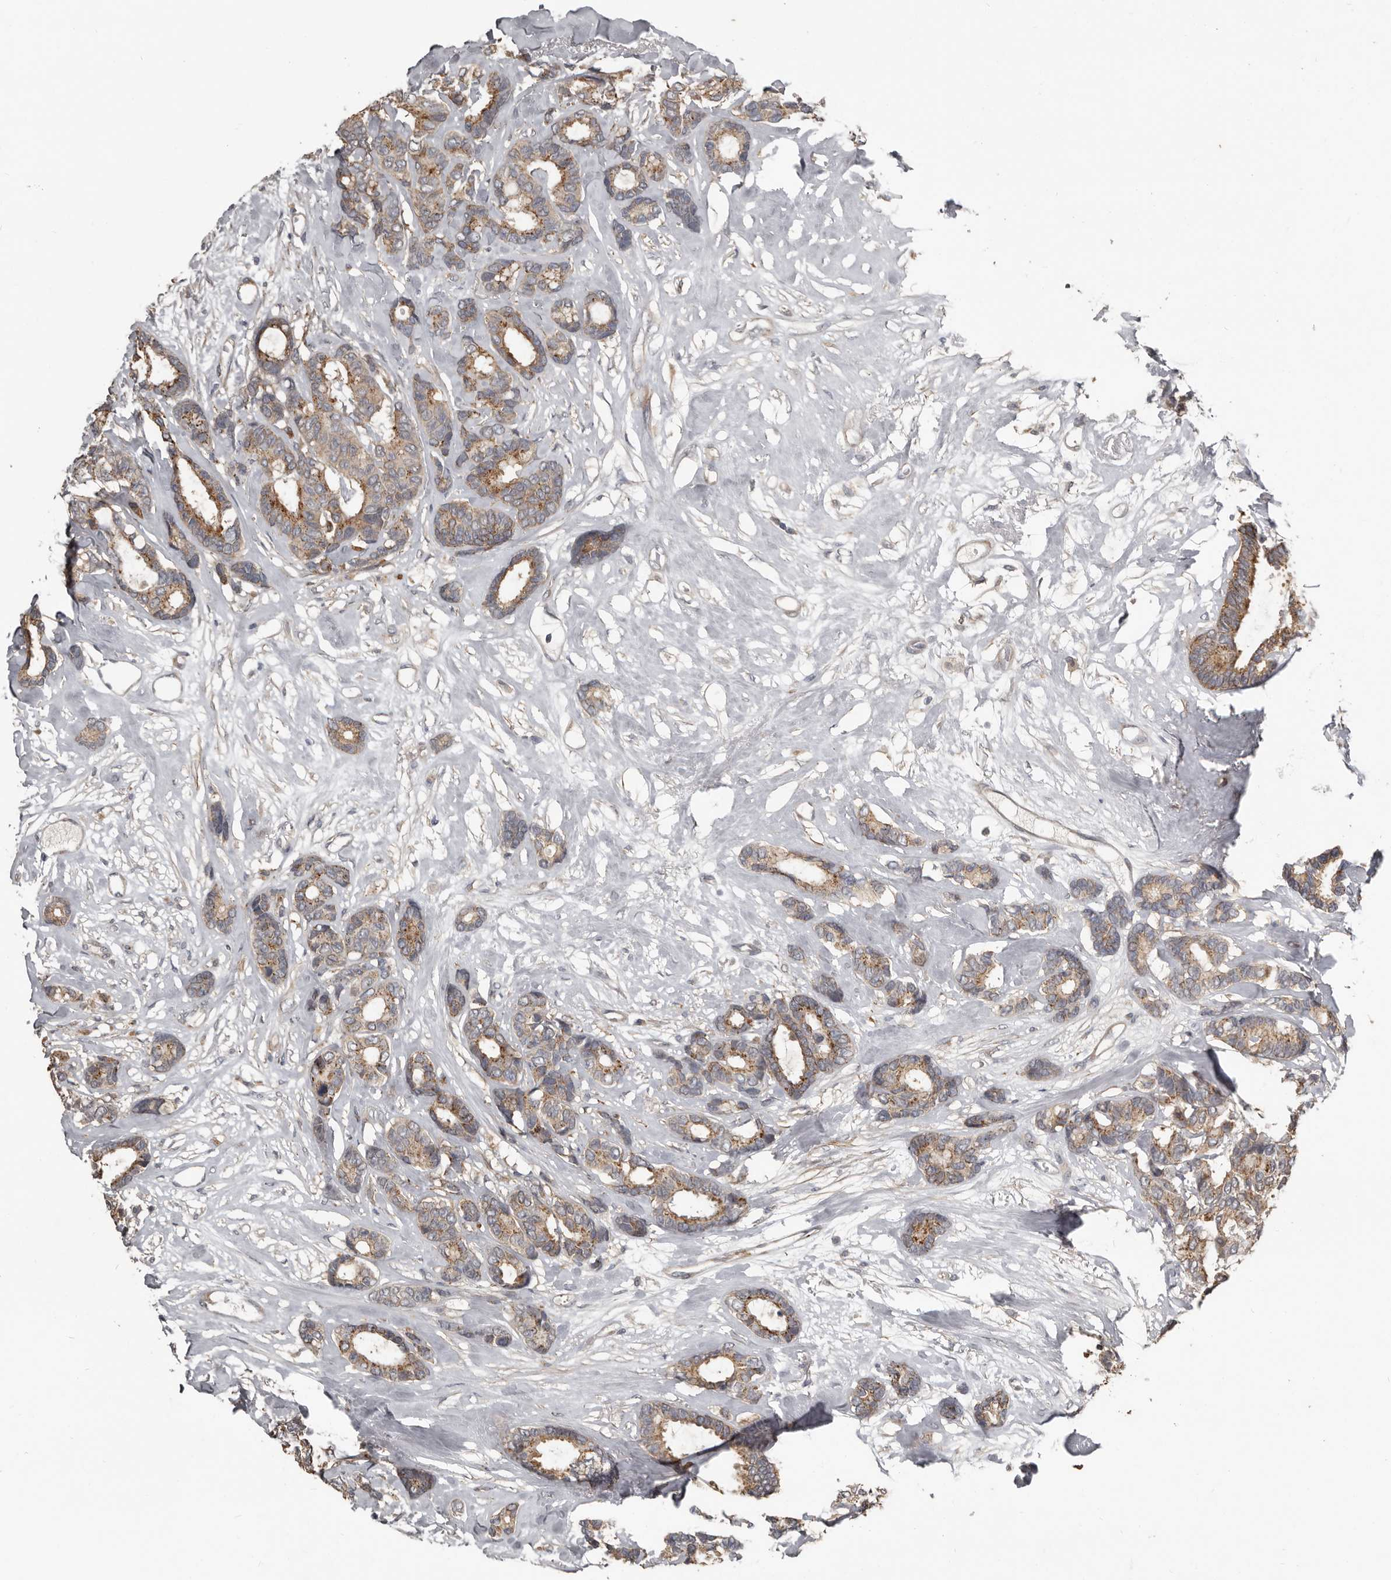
{"staining": {"intensity": "moderate", "quantity": ">75%", "location": "cytoplasmic/membranous"}, "tissue": "breast cancer", "cell_type": "Tumor cells", "image_type": "cancer", "snomed": [{"axis": "morphology", "description": "Duct carcinoma"}, {"axis": "topography", "description": "Breast"}], "caption": "Breast intraductal carcinoma tissue exhibits moderate cytoplasmic/membranous expression in approximately >75% of tumor cells (IHC, brightfield microscopy, high magnification).", "gene": "KCNJ8", "patient": {"sex": "female", "age": 87}}